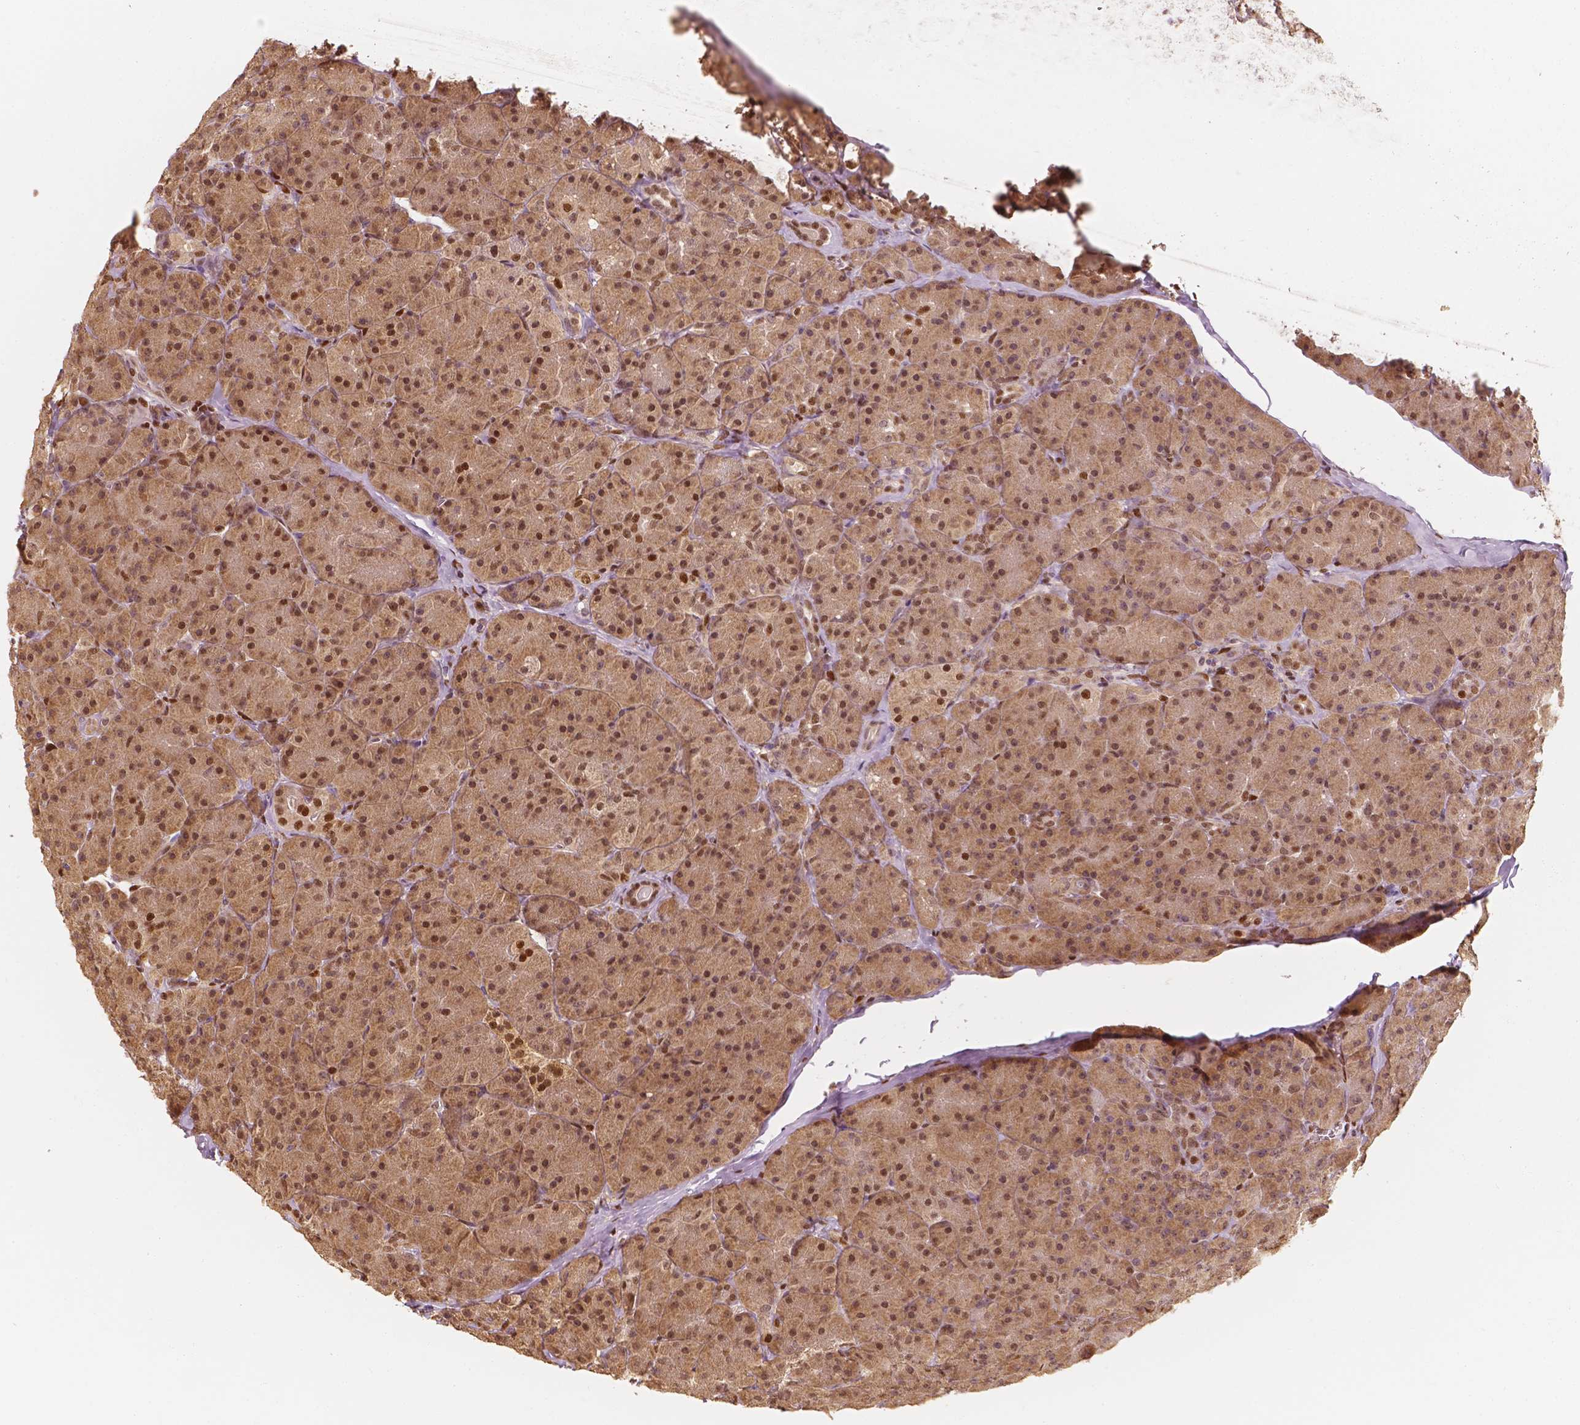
{"staining": {"intensity": "moderate", "quantity": ">75%", "location": "cytoplasmic/membranous,nuclear"}, "tissue": "pancreas", "cell_type": "Exocrine glandular cells", "image_type": "normal", "snomed": [{"axis": "morphology", "description": "Normal tissue, NOS"}, {"axis": "topography", "description": "Pancreas"}], "caption": "Immunohistochemical staining of unremarkable pancreas displays >75% levels of moderate cytoplasmic/membranous,nuclear protein positivity in about >75% of exocrine glandular cells. (DAB (3,3'-diaminobenzidine) IHC, brown staining for protein, blue staining for nuclei).", "gene": "TBC1D17", "patient": {"sex": "male", "age": 57}}